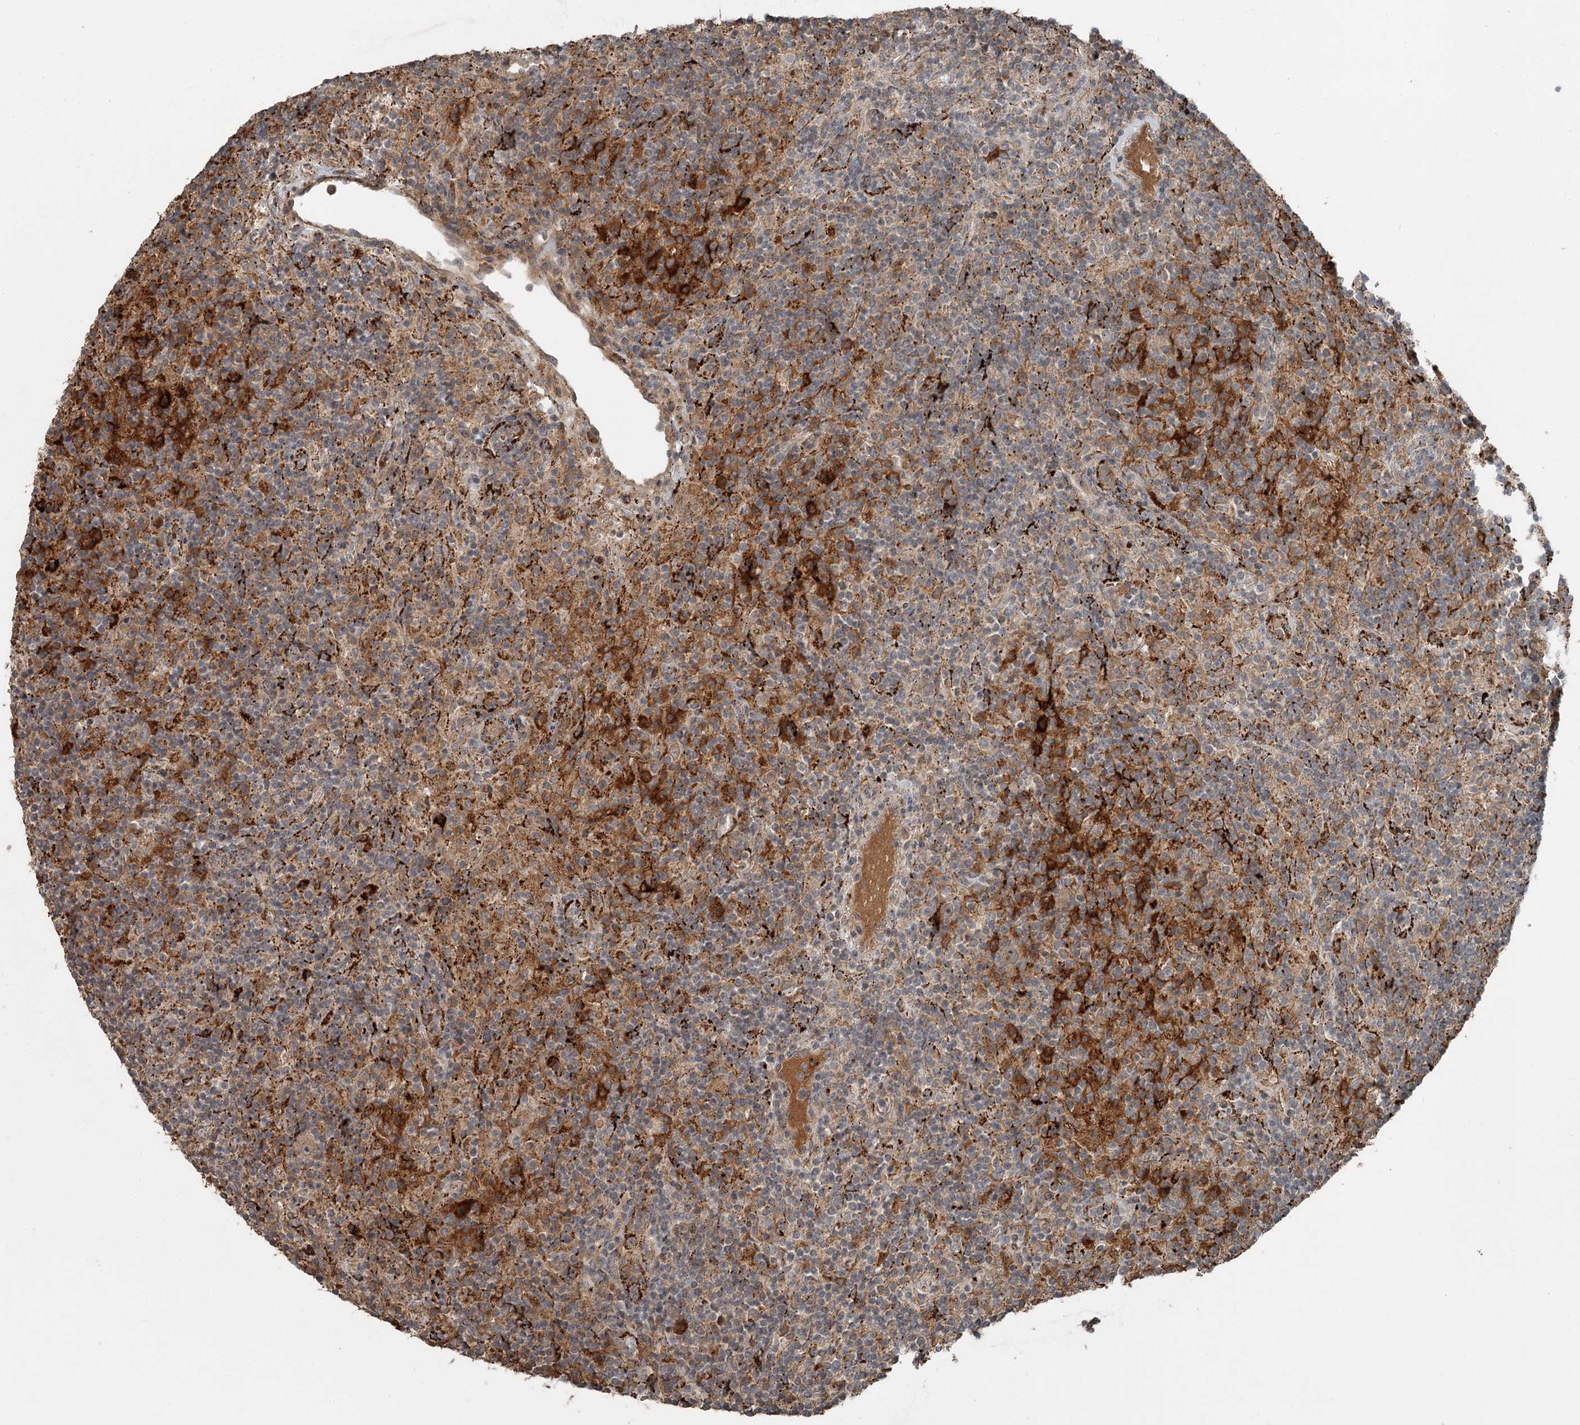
{"staining": {"intensity": "moderate", "quantity": "25%-75%", "location": "cytoplasmic/membranous"}, "tissue": "lymphoma", "cell_type": "Tumor cells", "image_type": "cancer", "snomed": [{"axis": "morphology", "description": "Hodgkin's disease, NOS"}, {"axis": "topography", "description": "Lymph node"}], "caption": "Human Hodgkin's disease stained for a protein (brown) shows moderate cytoplasmic/membranous positive positivity in about 25%-75% of tumor cells.", "gene": "SLC39A8", "patient": {"sex": "male", "age": 70}}